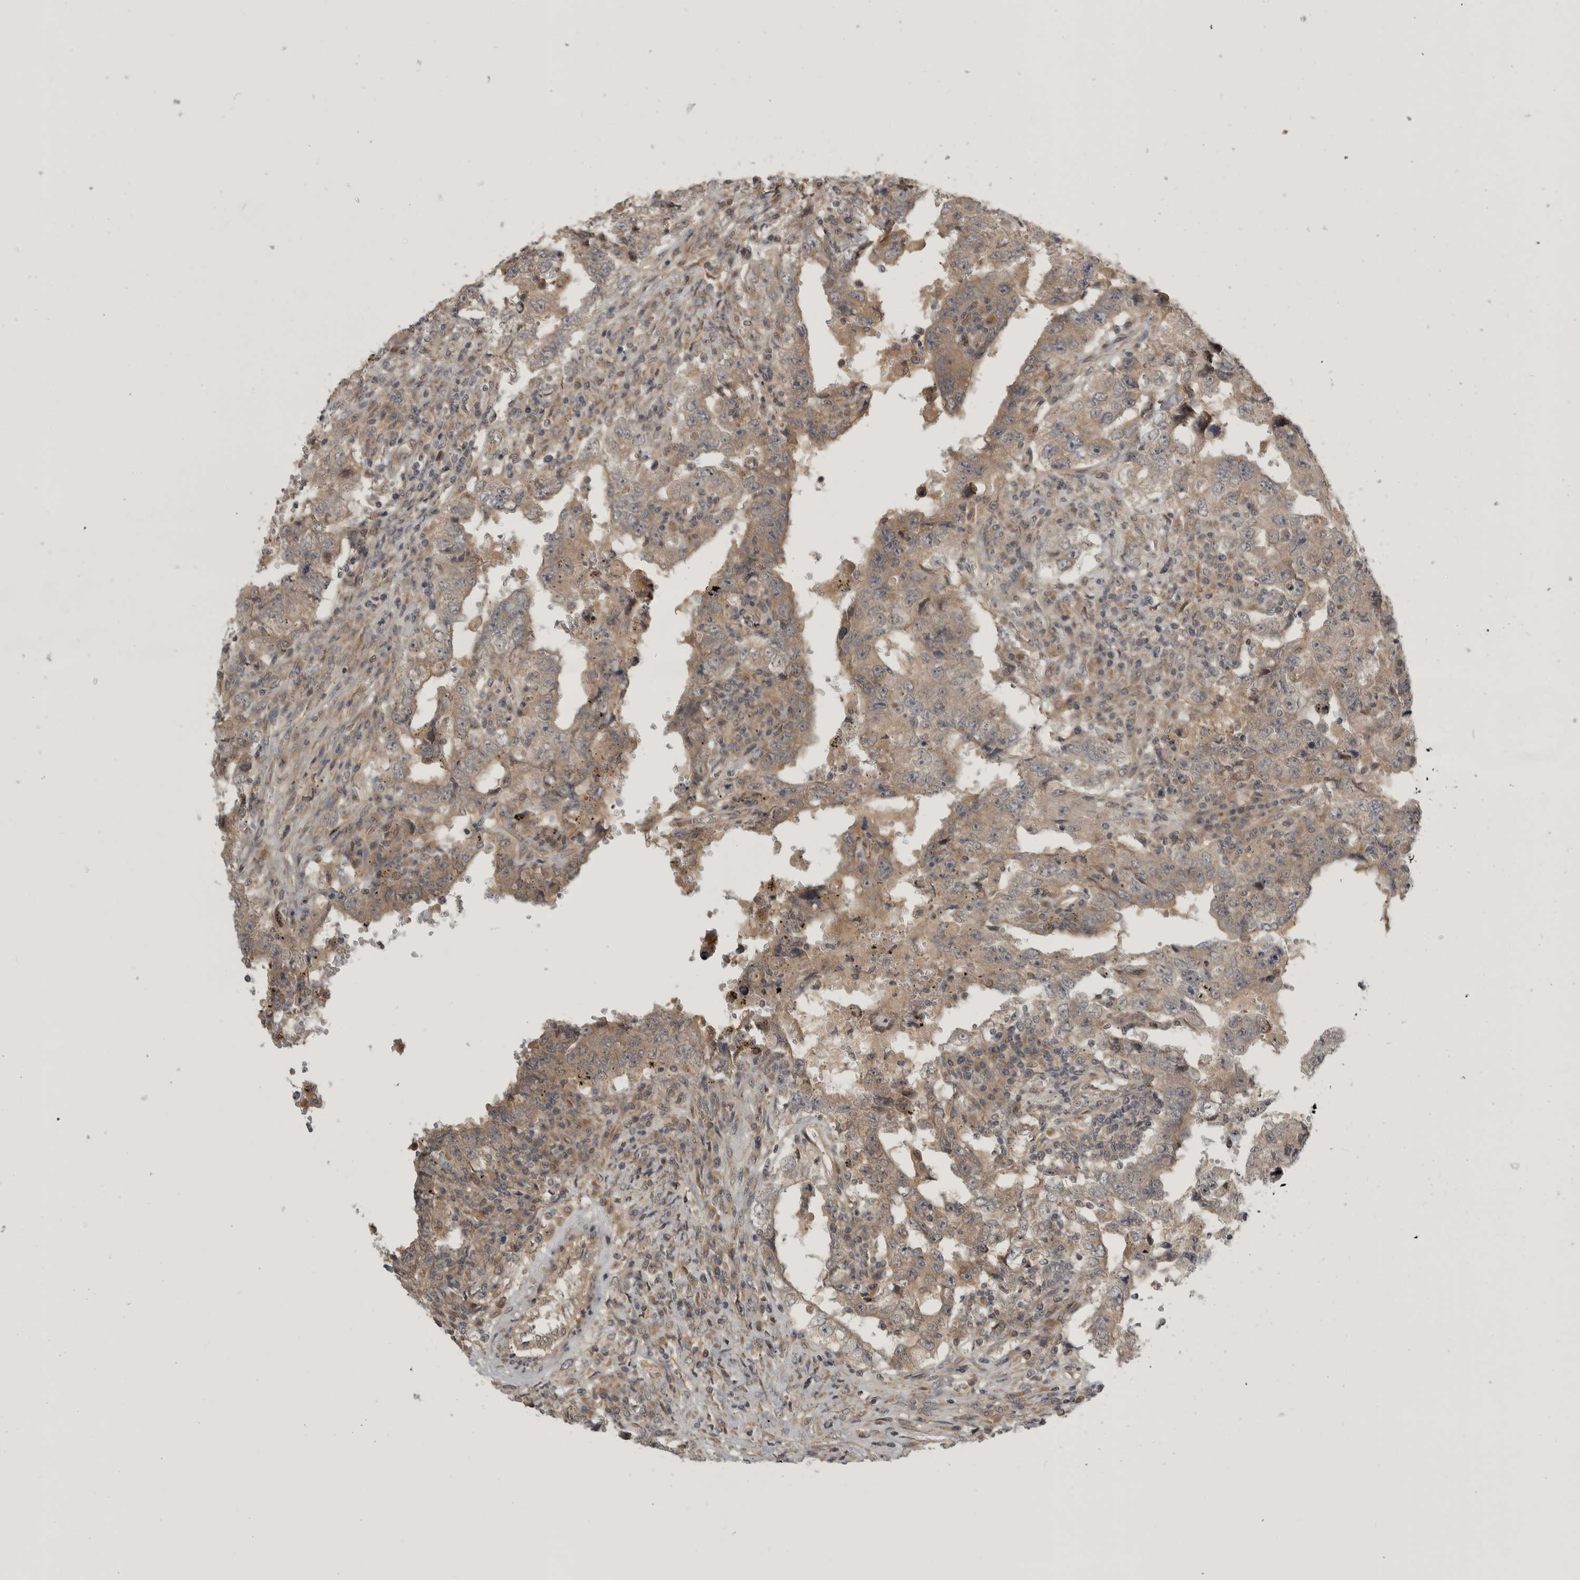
{"staining": {"intensity": "weak", "quantity": ">75%", "location": "cytoplasmic/membranous"}, "tissue": "testis cancer", "cell_type": "Tumor cells", "image_type": "cancer", "snomed": [{"axis": "morphology", "description": "Carcinoma, Embryonal, NOS"}, {"axis": "topography", "description": "Testis"}], "caption": "High-magnification brightfield microscopy of testis cancer (embryonal carcinoma) stained with DAB (brown) and counterstained with hematoxylin (blue). tumor cells exhibit weak cytoplasmic/membranous staining is present in approximately>75% of cells.", "gene": "CUEDC1", "patient": {"sex": "male", "age": 26}}